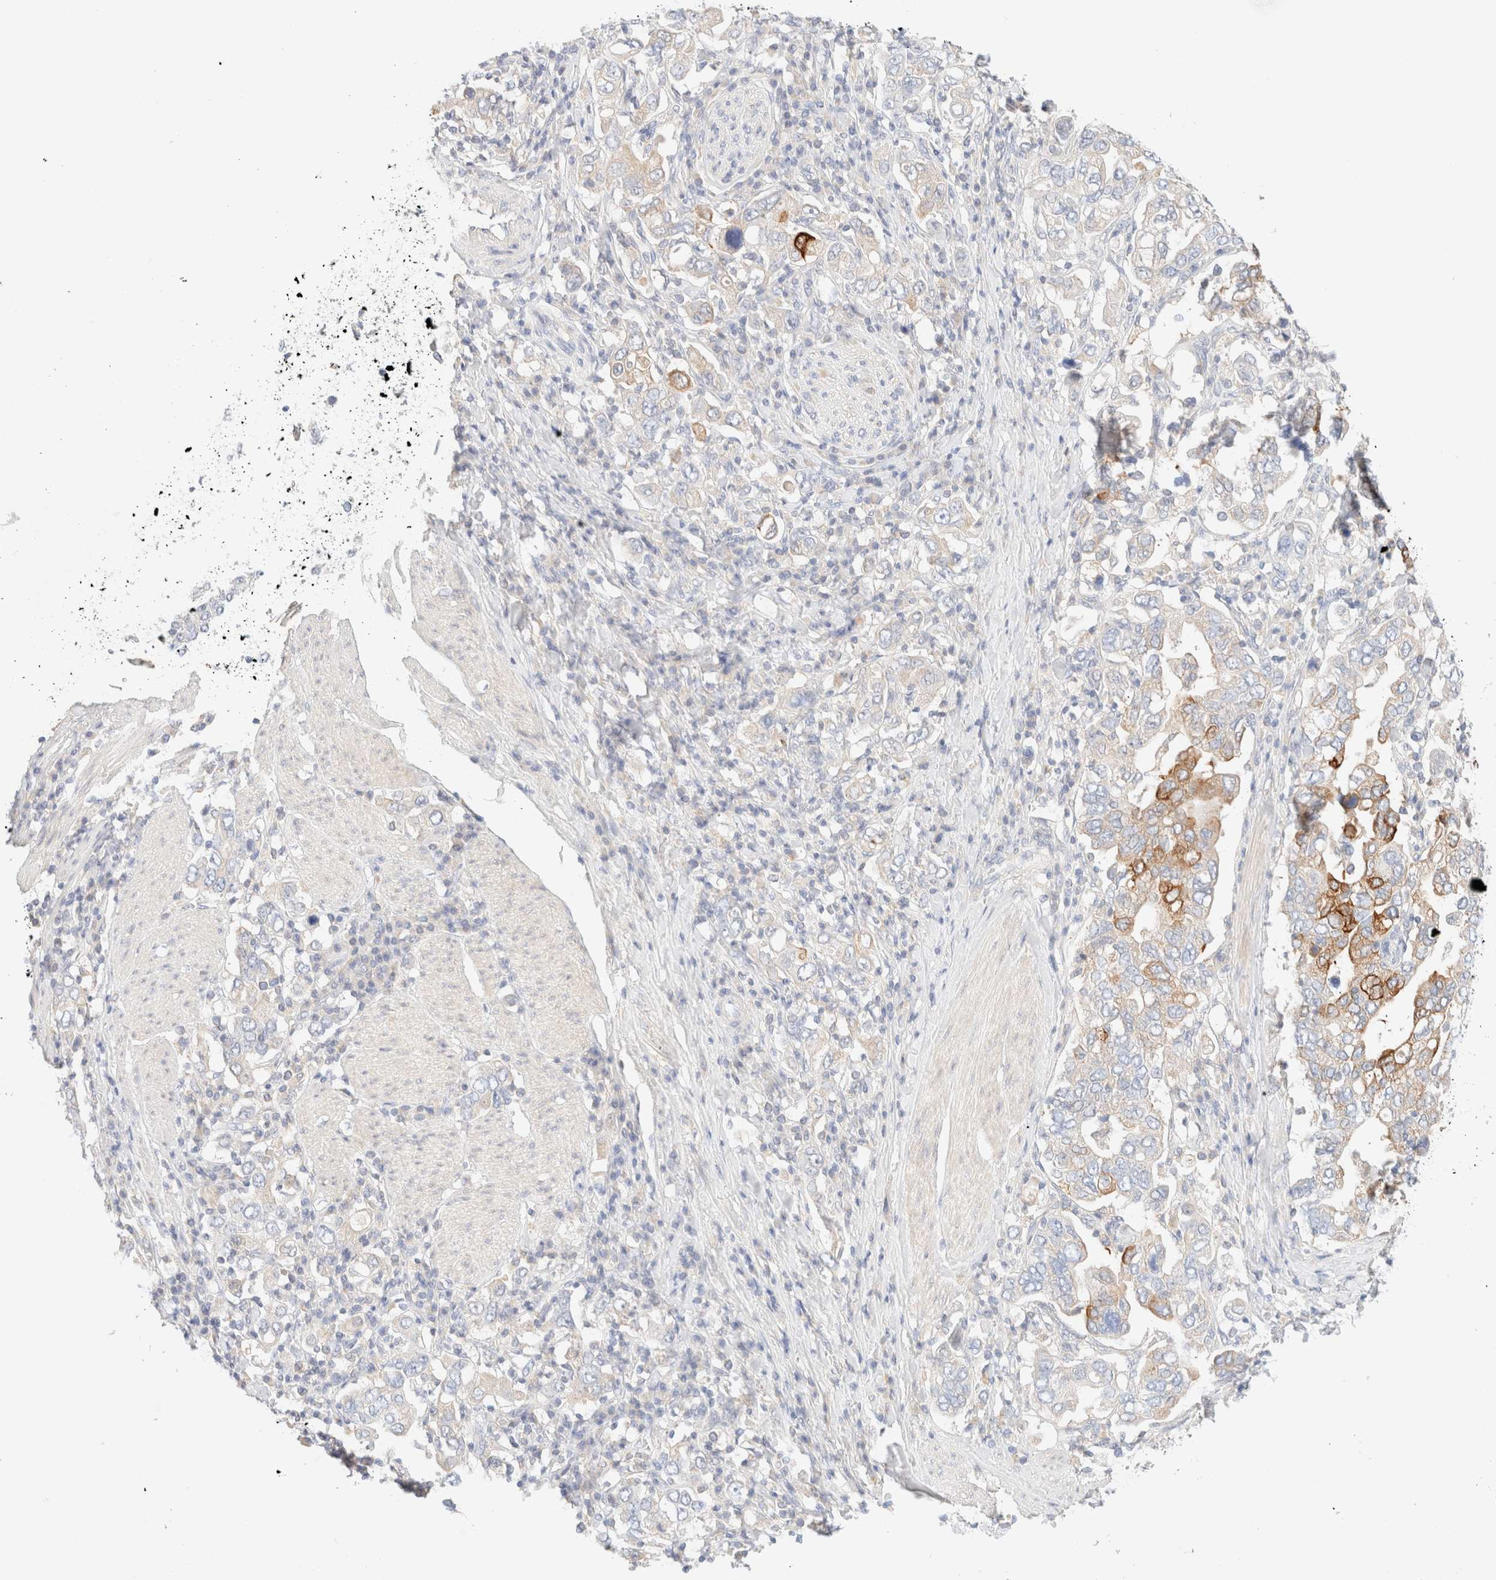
{"staining": {"intensity": "moderate", "quantity": "<25%", "location": "cytoplasmic/membranous"}, "tissue": "stomach cancer", "cell_type": "Tumor cells", "image_type": "cancer", "snomed": [{"axis": "morphology", "description": "Adenocarcinoma, NOS"}, {"axis": "topography", "description": "Stomach, upper"}], "caption": "Stomach cancer was stained to show a protein in brown. There is low levels of moderate cytoplasmic/membranous staining in approximately <25% of tumor cells.", "gene": "SARM1", "patient": {"sex": "male", "age": 62}}